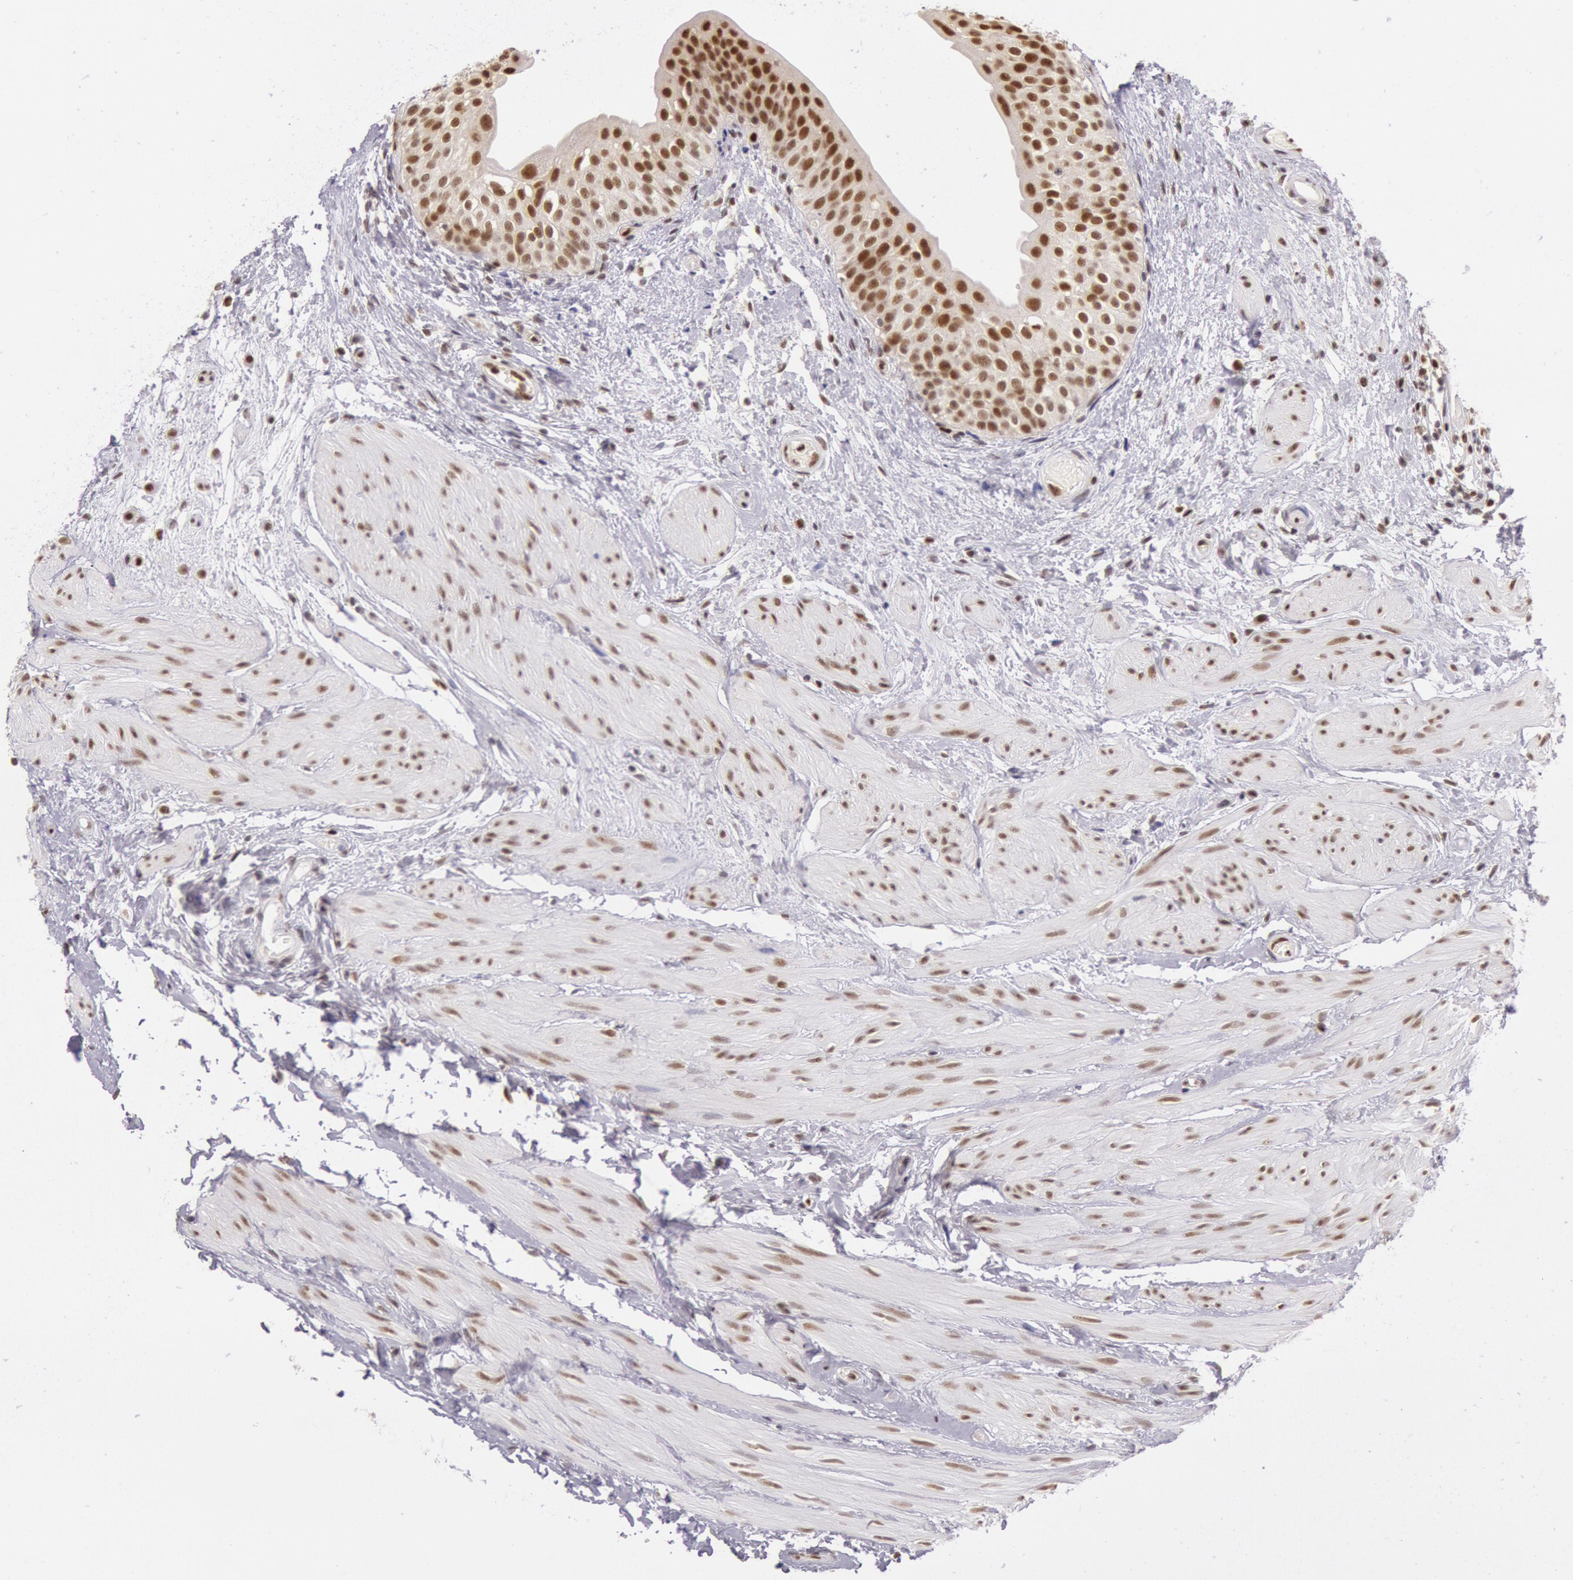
{"staining": {"intensity": "strong", "quantity": ">75%", "location": "nuclear"}, "tissue": "urinary bladder", "cell_type": "Urothelial cells", "image_type": "normal", "snomed": [{"axis": "morphology", "description": "Normal tissue, NOS"}, {"axis": "topography", "description": "Urinary bladder"}], "caption": "Urothelial cells exhibit high levels of strong nuclear positivity in about >75% of cells in normal urinary bladder. (DAB (3,3'-diaminobenzidine) IHC, brown staining for protein, blue staining for nuclei).", "gene": "ESS2", "patient": {"sex": "female", "age": 55}}